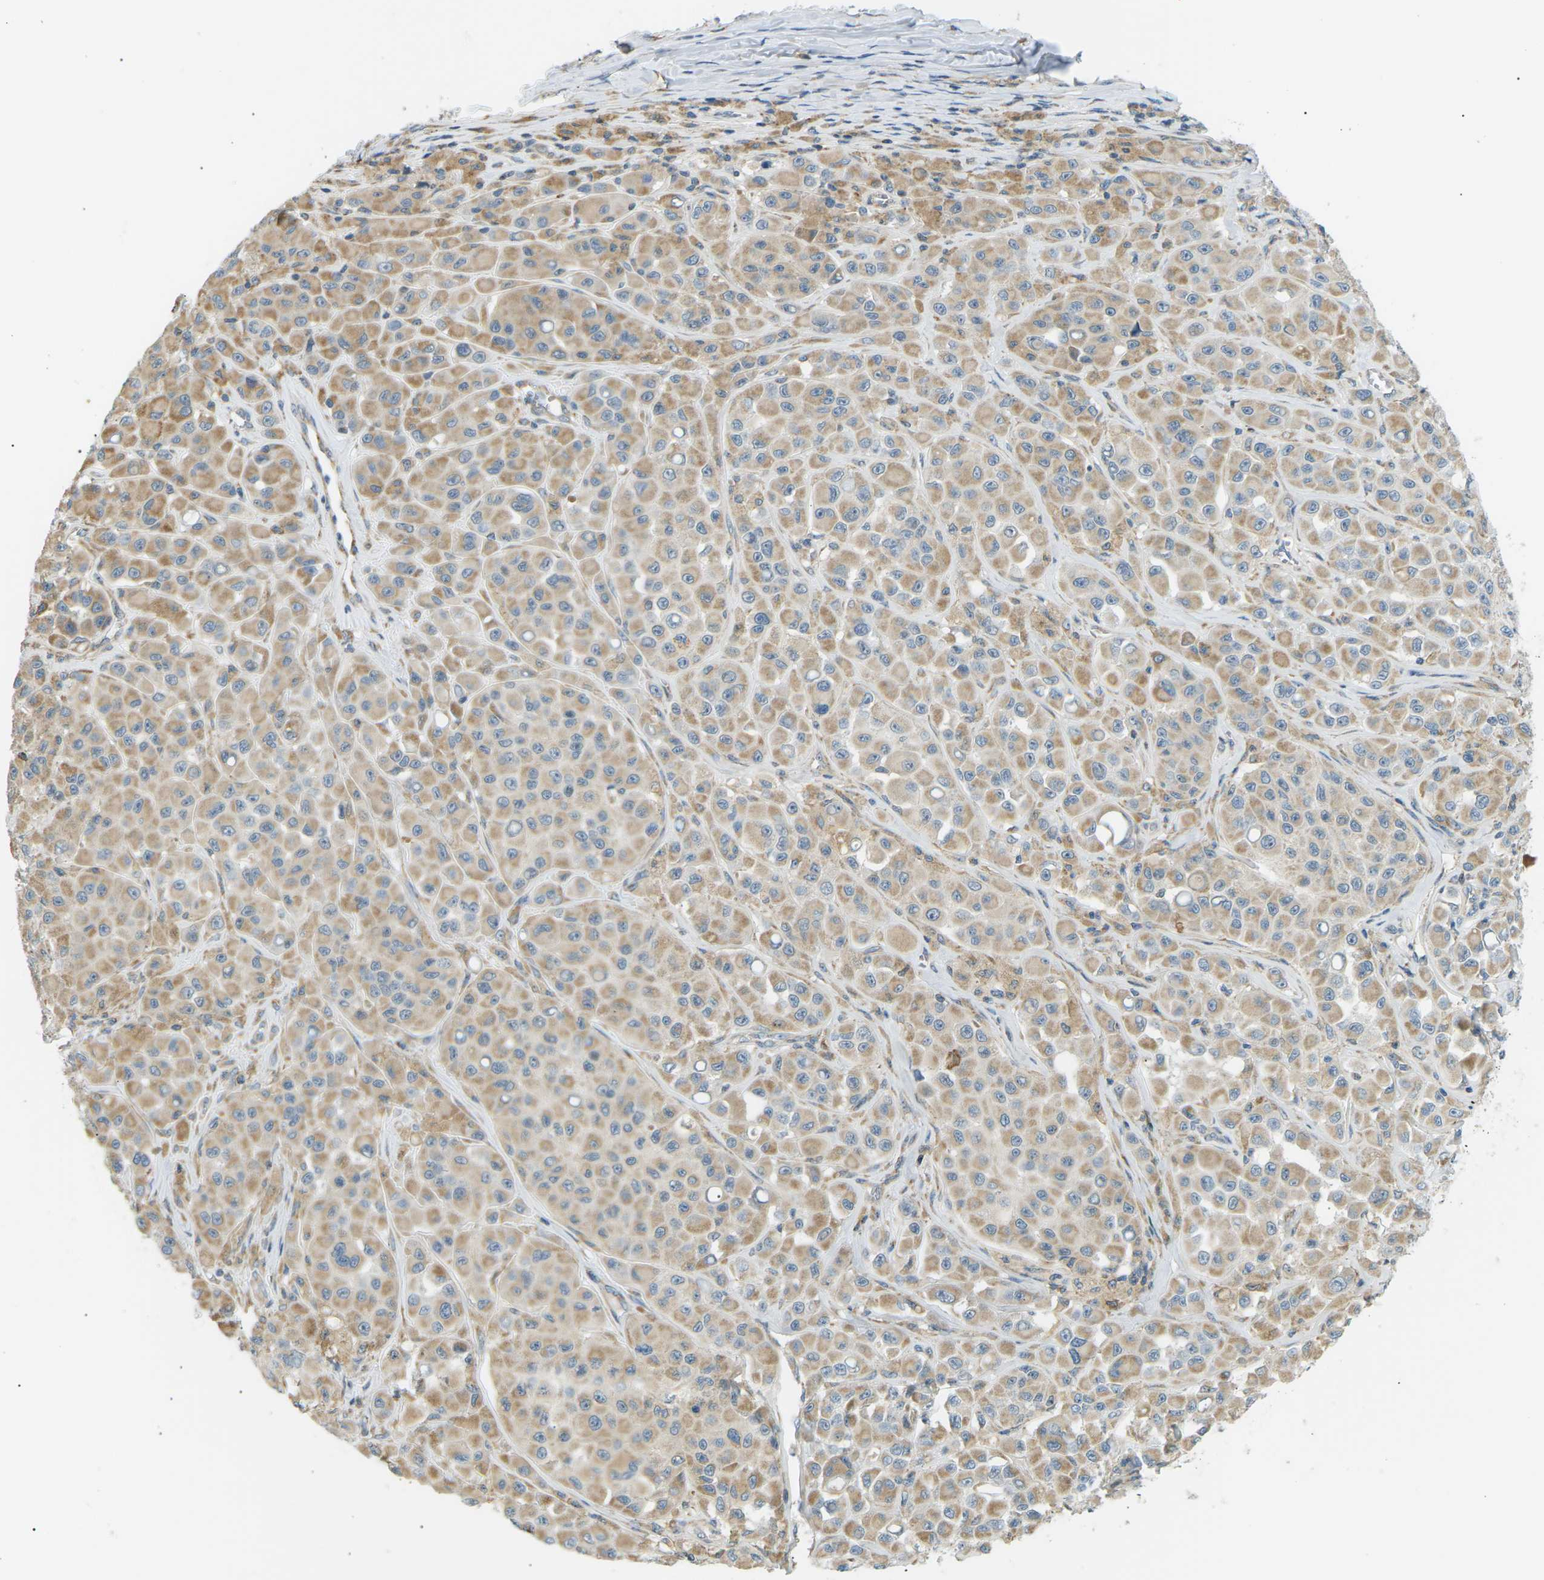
{"staining": {"intensity": "moderate", "quantity": ">75%", "location": "cytoplasmic/membranous"}, "tissue": "melanoma", "cell_type": "Tumor cells", "image_type": "cancer", "snomed": [{"axis": "morphology", "description": "Malignant melanoma, NOS"}, {"axis": "topography", "description": "Skin"}], "caption": "Immunohistochemical staining of human malignant melanoma displays medium levels of moderate cytoplasmic/membranous protein staining in approximately >75% of tumor cells.", "gene": "TBC1D8", "patient": {"sex": "male", "age": 84}}